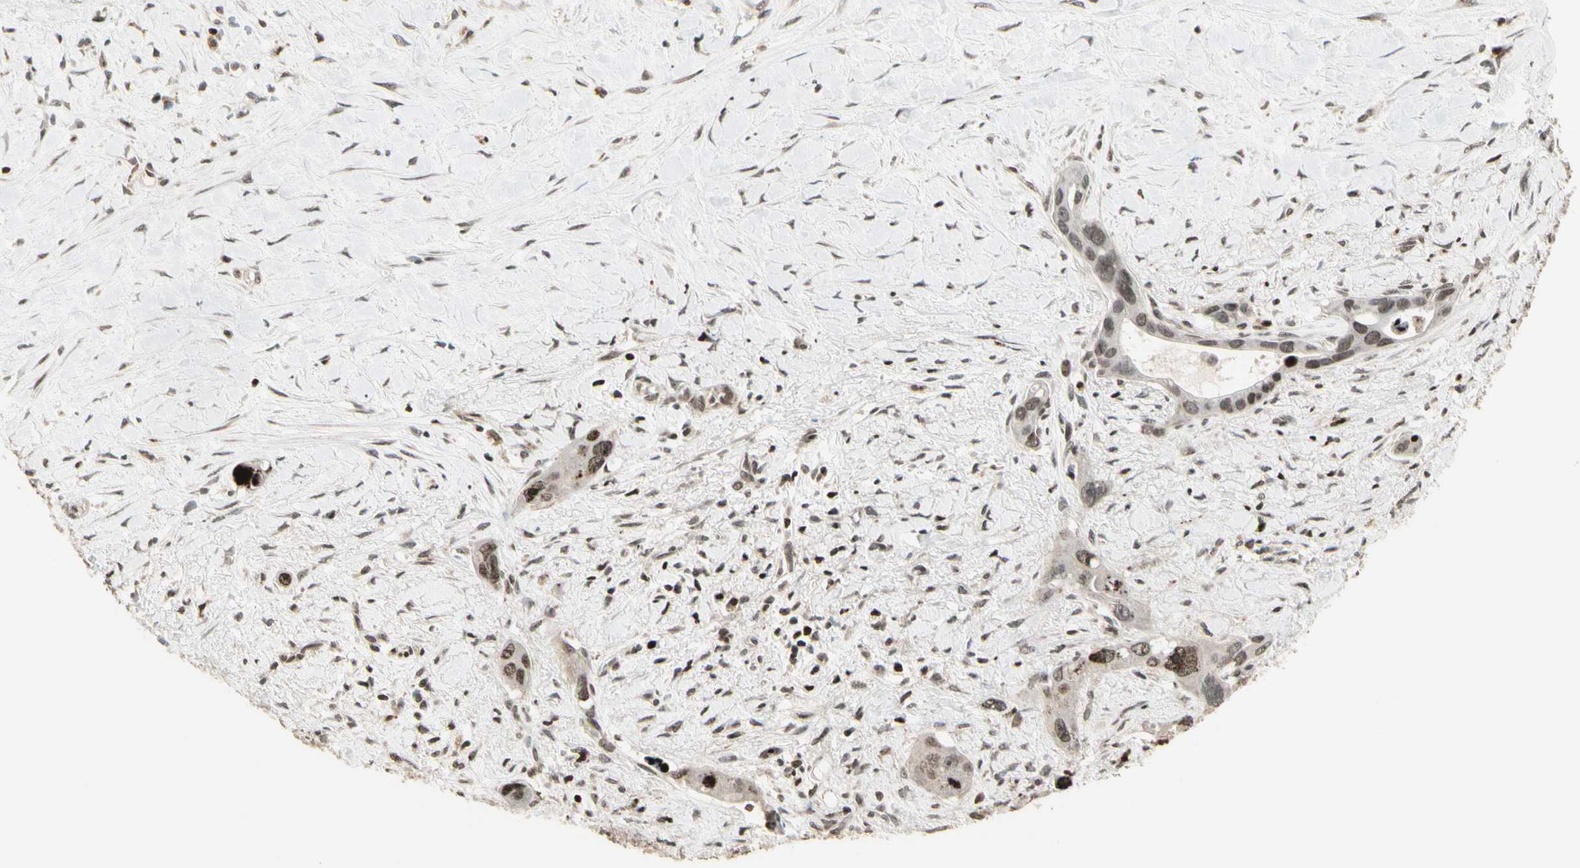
{"staining": {"intensity": "weak", "quantity": ">75%", "location": "nuclear"}, "tissue": "liver cancer", "cell_type": "Tumor cells", "image_type": "cancer", "snomed": [{"axis": "morphology", "description": "Cholangiocarcinoma"}, {"axis": "topography", "description": "Liver"}], "caption": "Human liver cholangiocarcinoma stained with a protein marker exhibits weak staining in tumor cells.", "gene": "TSHZ3", "patient": {"sex": "female", "age": 65}}